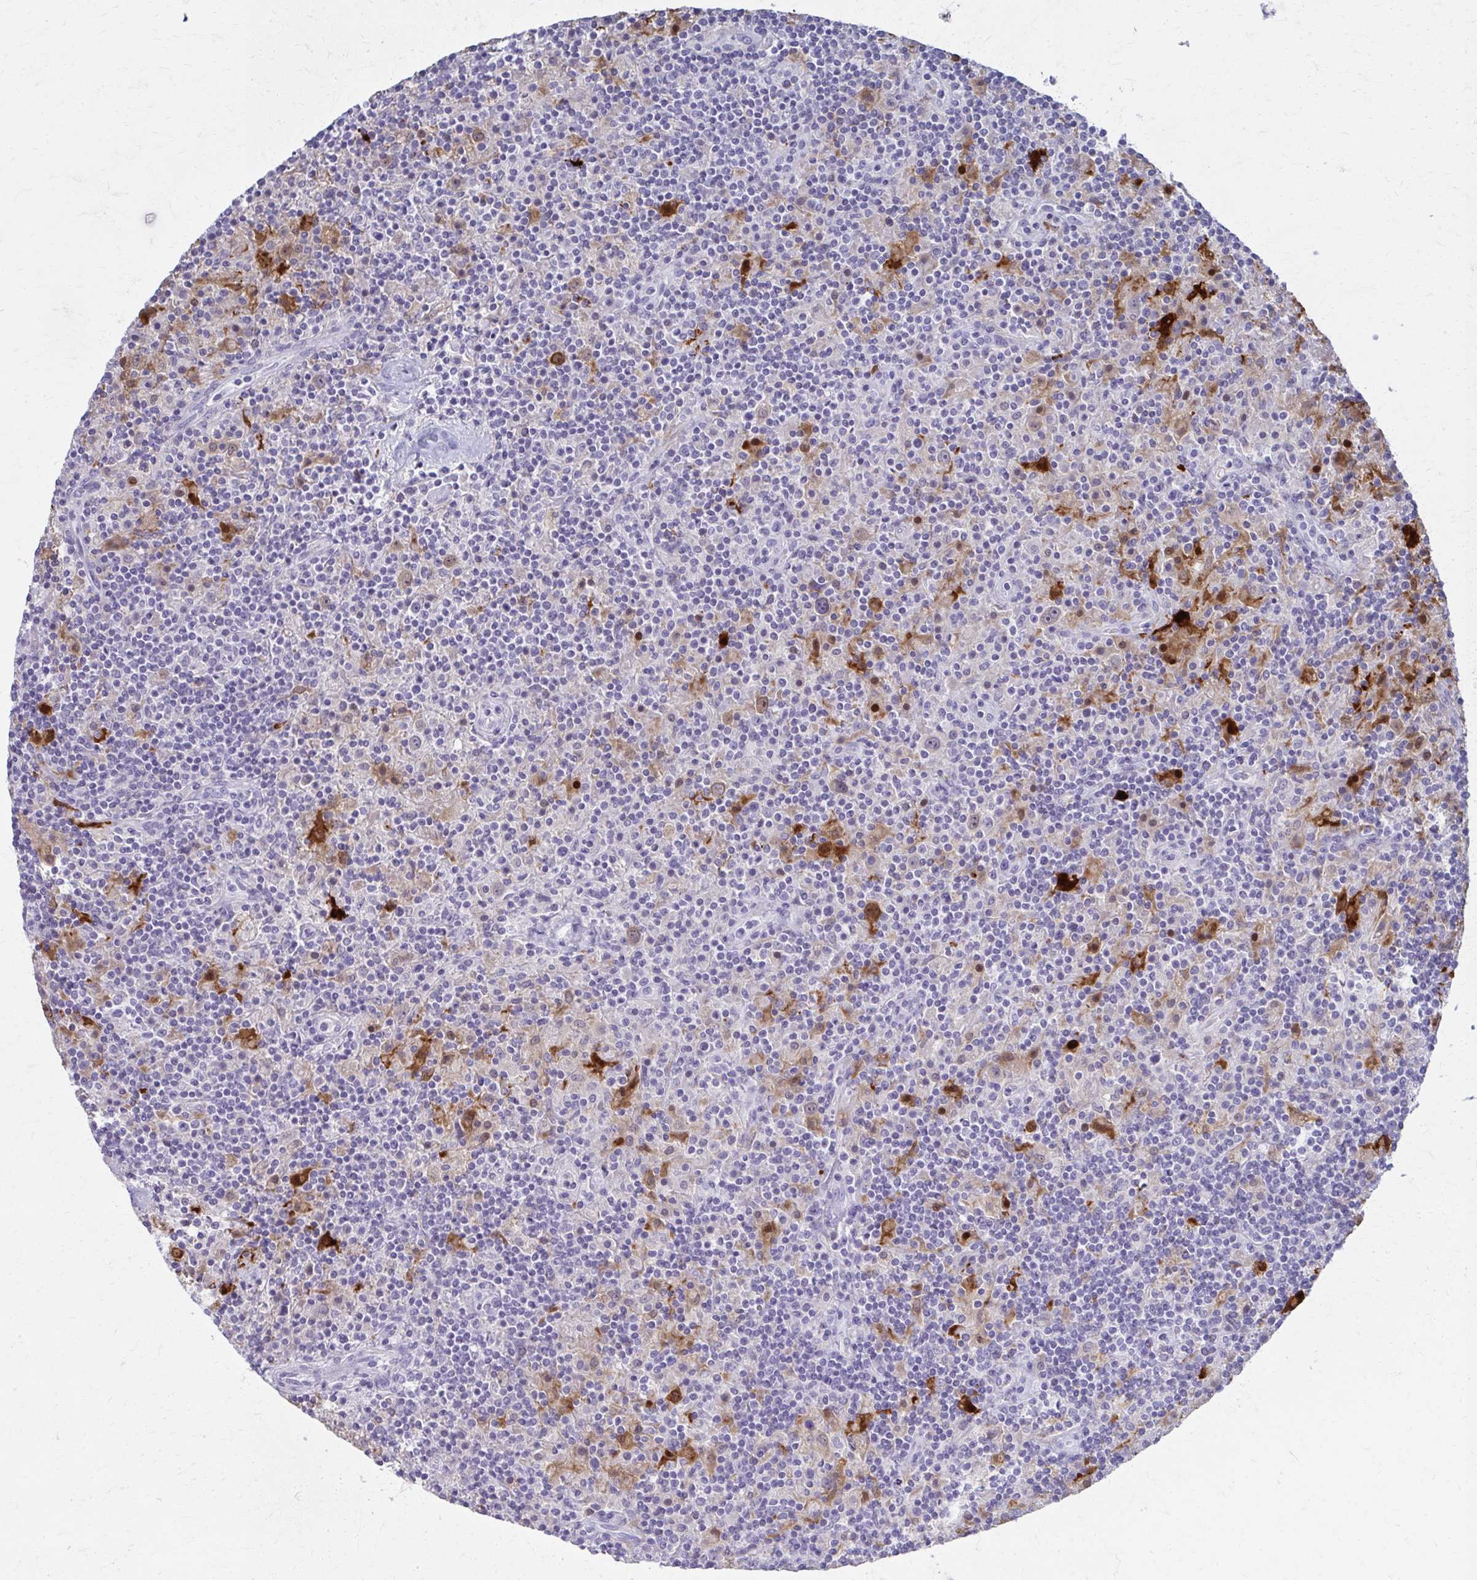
{"staining": {"intensity": "moderate", "quantity": "25%-75%", "location": "cytoplasmic/membranous"}, "tissue": "lymphoma", "cell_type": "Tumor cells", "image_type": "cancer", "snomed": [{"axis": "morphology", "description": "Hodgkin's disease, NOS"}, {"axis": "topography", "description": "Lymph node"}], "caption": "Lymphoma stained with a protein marker reveals moderate staining in tumor cells.", "gene": "OR4M1", "patient": {"sex": "male", "age": 70}}